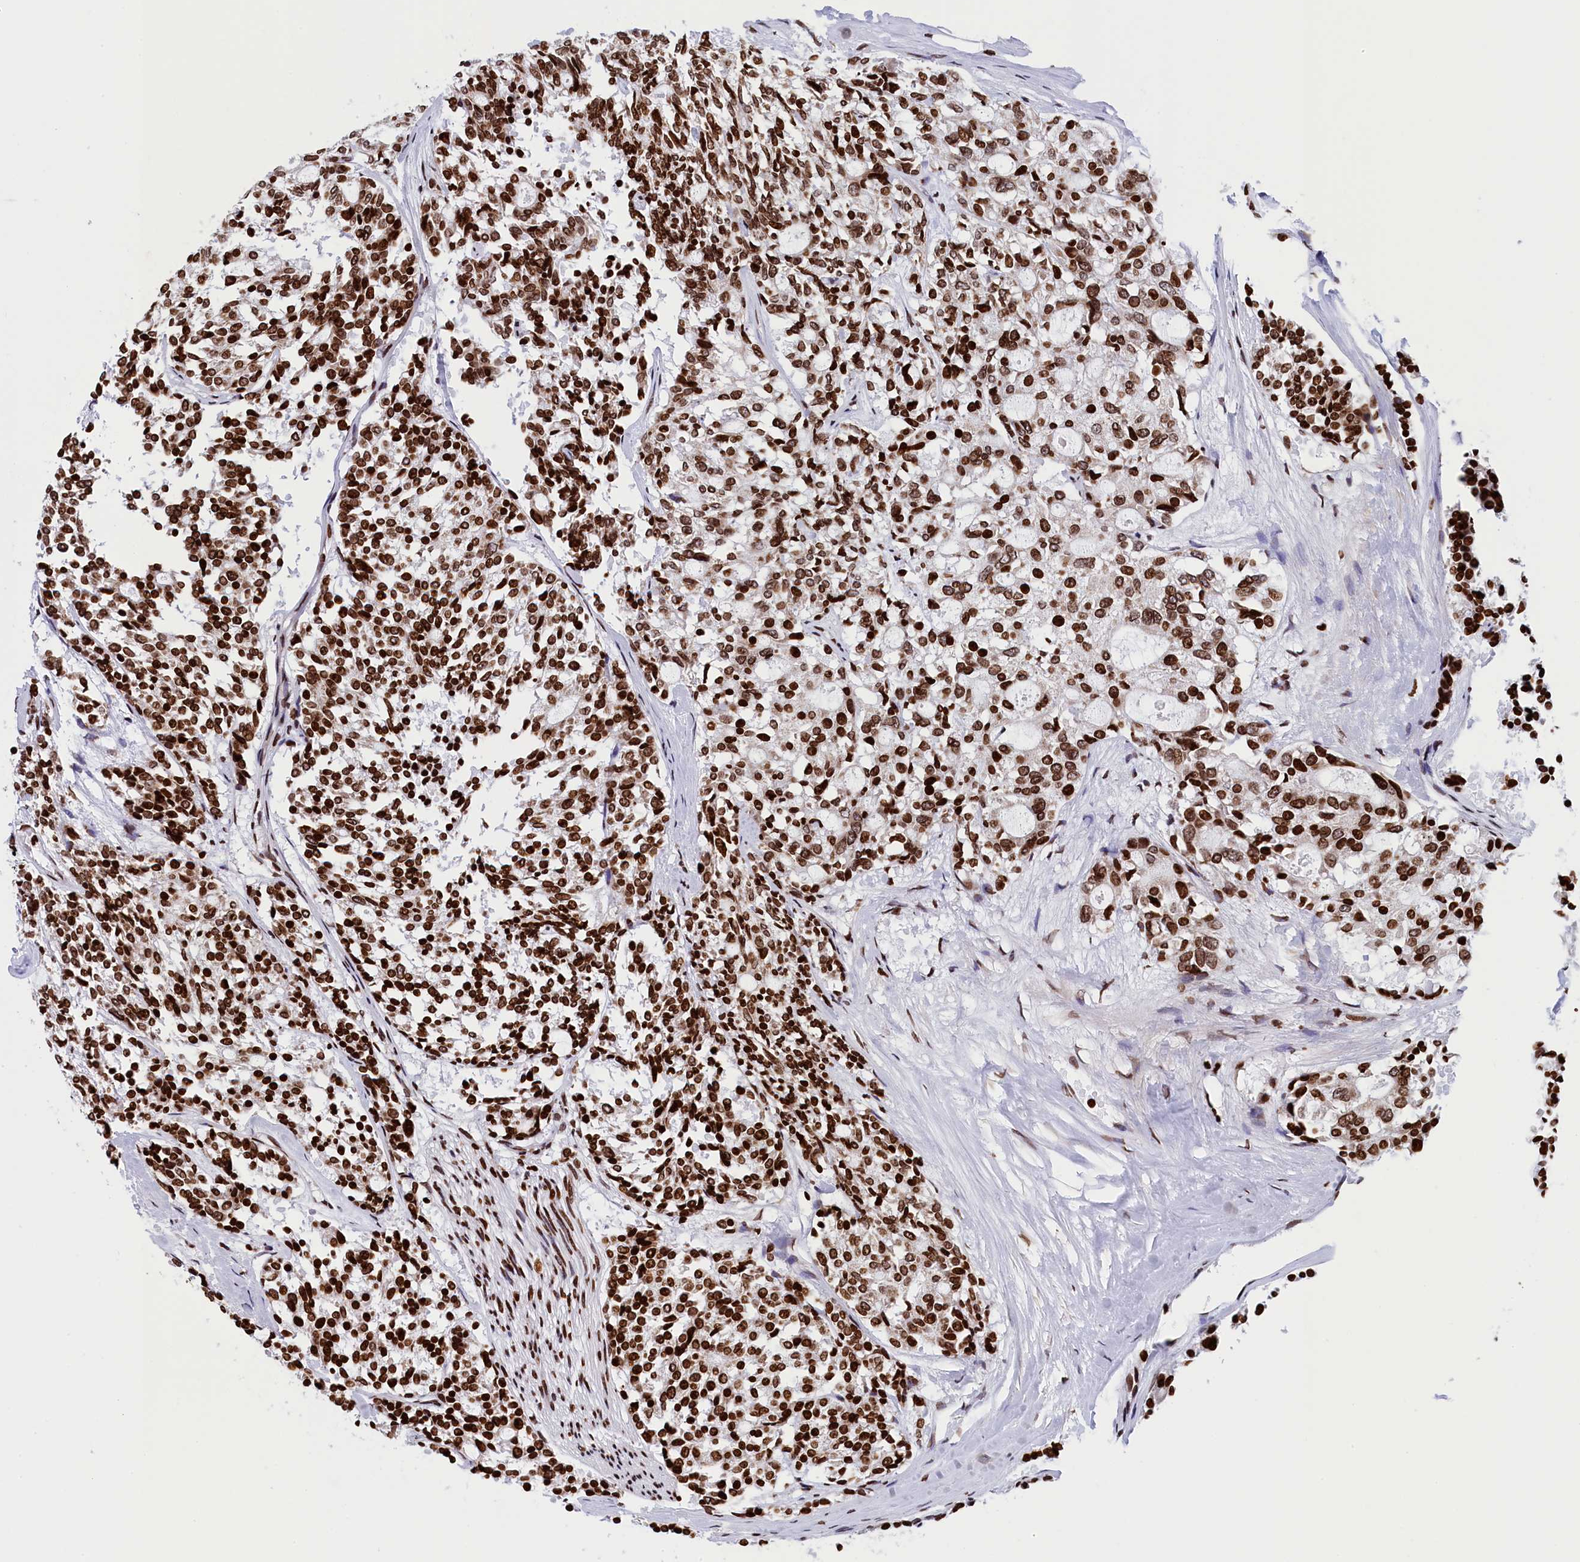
{"staining": {"intensity": "strong", "quantity": ">75%", "location": "nuclear"}, "tissue": "carcinoid", "cell_type": "Tumor cells", "image_type": "cancer", "snomed": [{"axis": "morphology", "description": "Carcinoid, malignant, NOS"}, {"axis": "topography", "description": "Pancreas"}], "caption": "The histopathology image displays immunohistochemical staining of carcinoid. There is strong nuclear expression is seen in approximately >75% of tumor cells.", "gene": "TIMM29", "patient": {"sex": "female", "age": 54}}